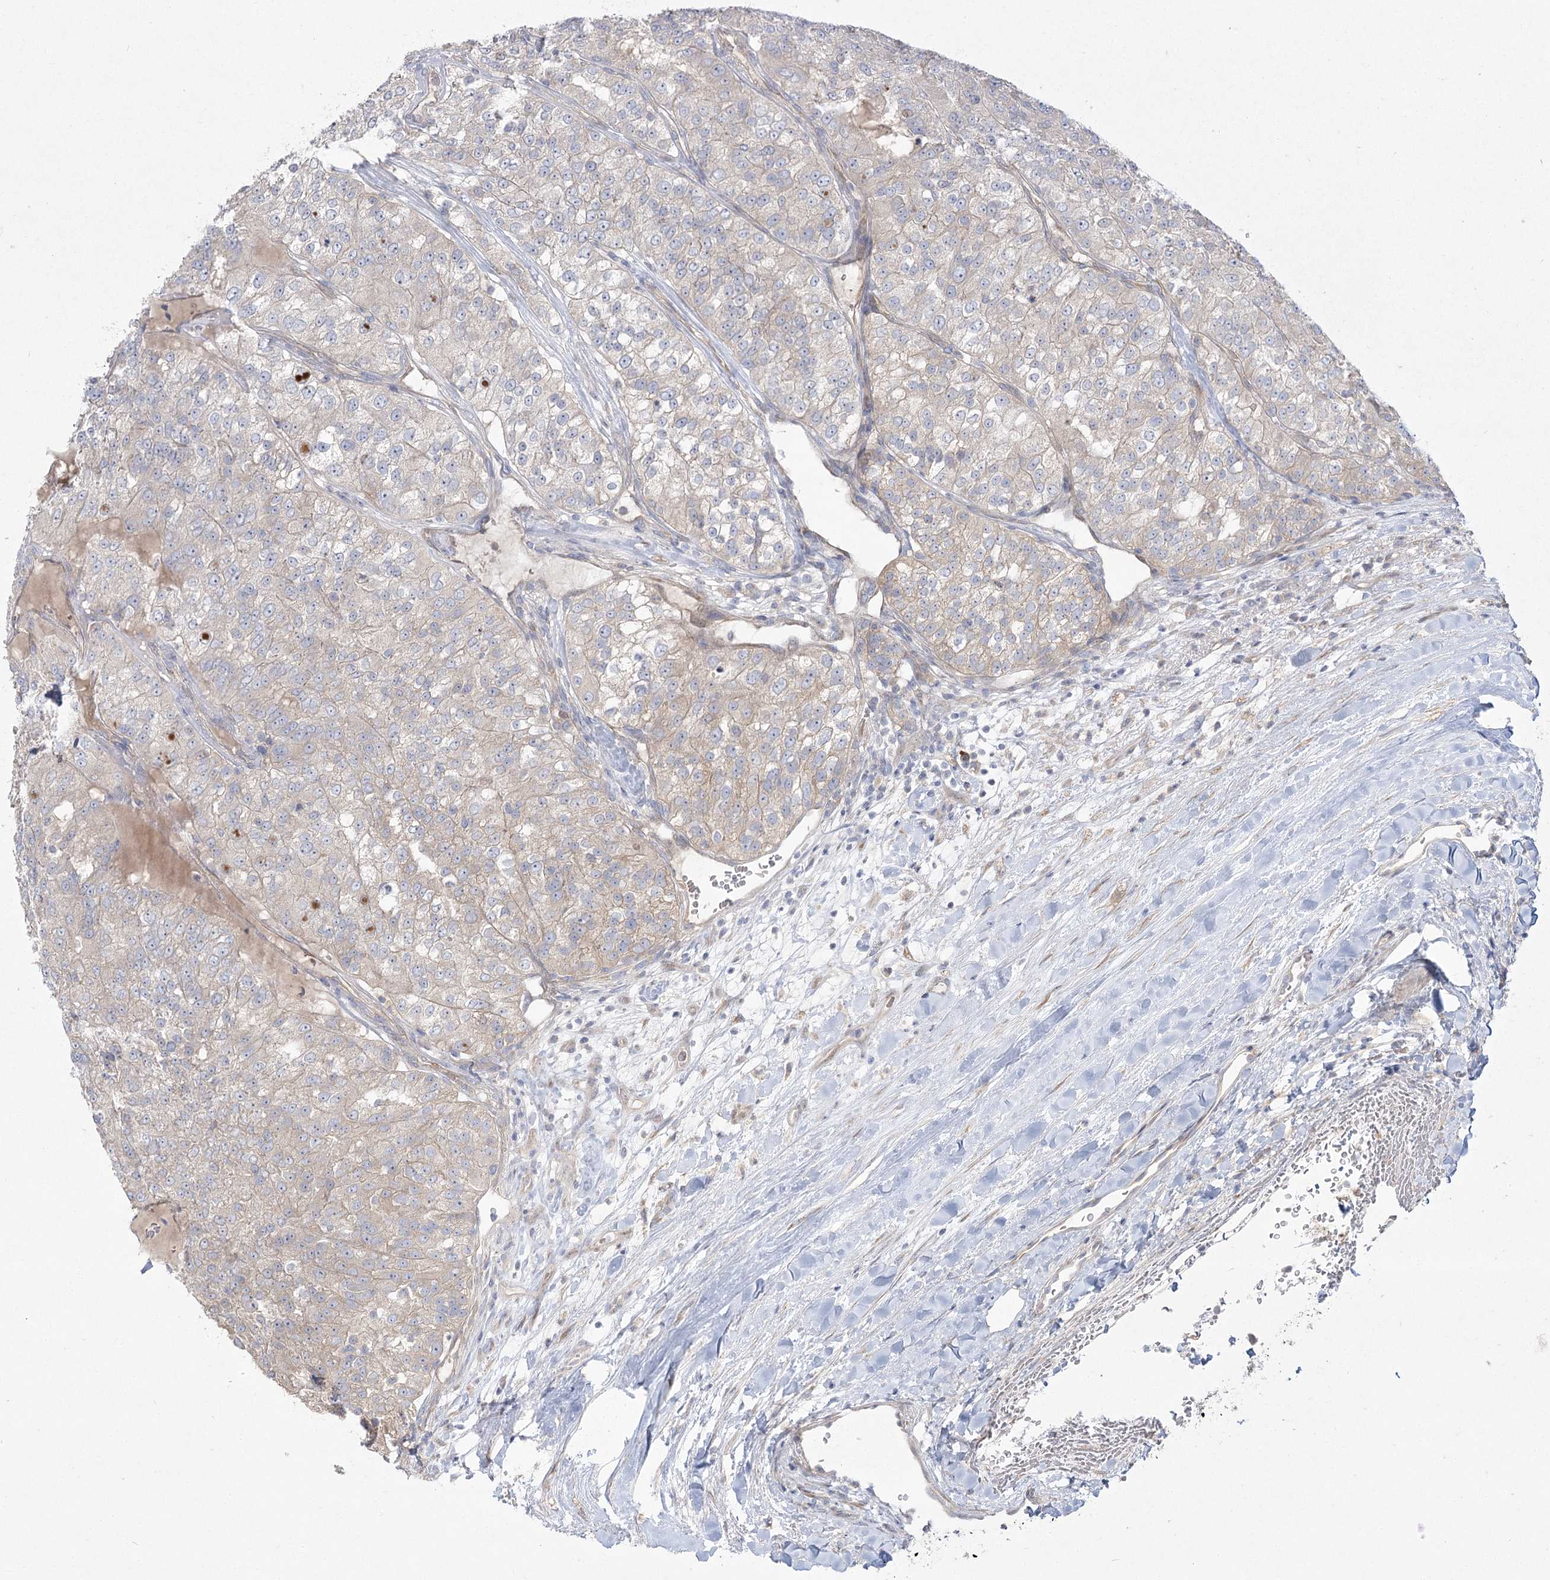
{"staining": {"intensity": "weak", "quantity": "<25%", "location": "cytoplasmic/membranous"}, "tissue": "renal cancer", "cell_type": "Tumor cells", "image_type": "cancer", "snomed": [{"axis": "morphology", "description": "Adenocarcinoma, NOS"}, {"axis": "topography", "description": "Kidney"}], "caption": "The histopathology image shows no significant staining in tumor cells of renal cancer.", "gene": "CAMTA1", "patient": {"sex": "female", "age": 63}}